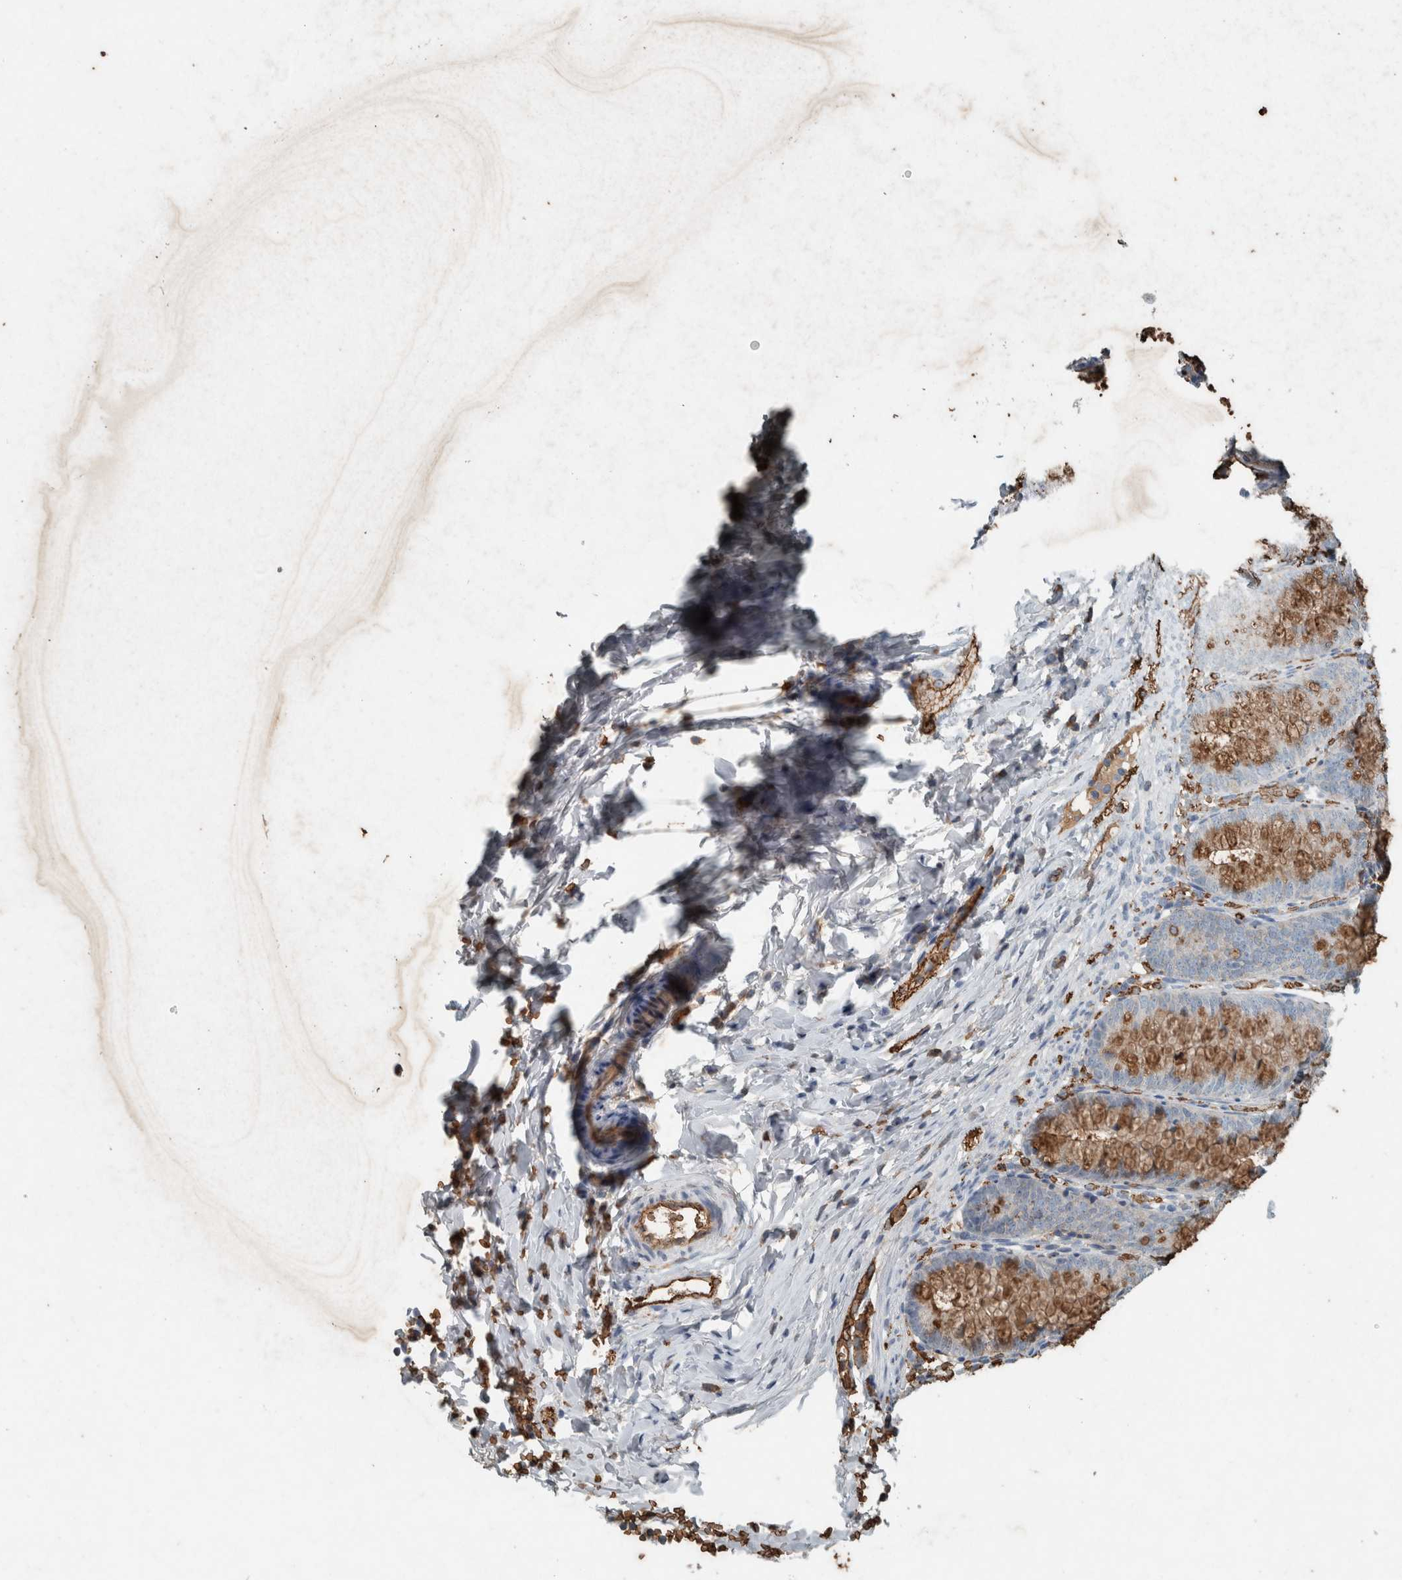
{"staining": {"intensity": "moderate", "quantity": ">75%", "location": "cytoplasmic/membranous"}, "tissue": "appendix", "cell_type": "Glandular cells", "image_type": "normal", "snomed": [{"axis": "morphology", "description": "Normal tissue, NOS"}, {"axis": "topography", "description": "Appendix"}], "caption": "A histopathology image of appendix stained for a protein reveals moderate cytoplasmic/membranous brown staining in glandular cells.", "gene": "LBP", "patient": {"sex": "male", "age": 1}}